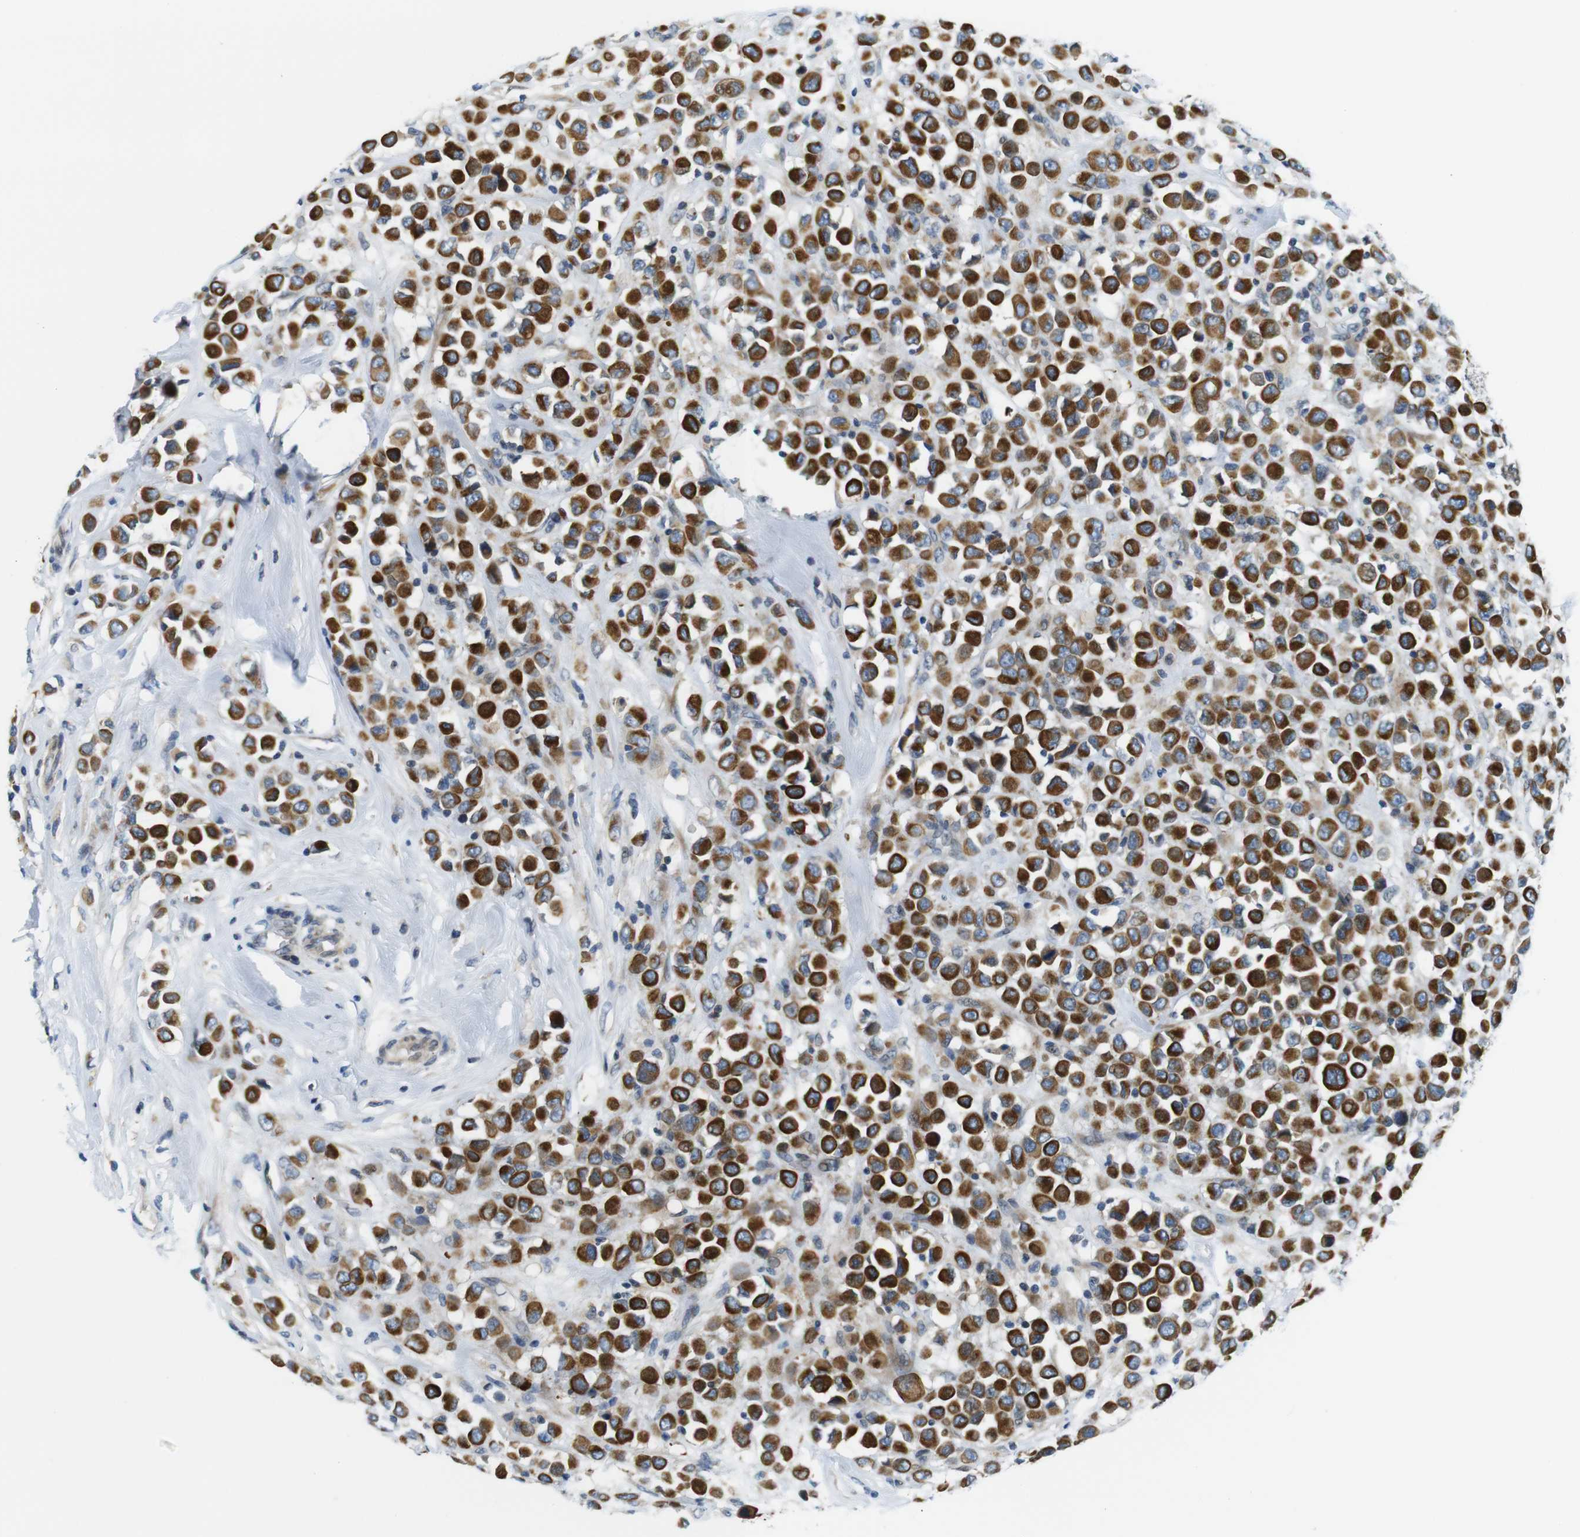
{"staining": {"intensity": "strong", "quantity": ">75%", "location": "cytoplasmic/membranous"}, "tissue": "breast cancer", "cell_type": "Tumor cells", "image_type": "cancer", "snomed": [{"axis": "morphology", "description": "Duct carcinoma"}, {"axis": "topography", "description": "Breast"}], "caption": "Immunohistochemical staining of breast invasive ductal carcinoma exhibits strong cytoplasmic/membranous protein positivity in approximately >75% of tumor cells.", "gene": "ZDHHC3", "patient": {"sex": "female", "age": 61}}